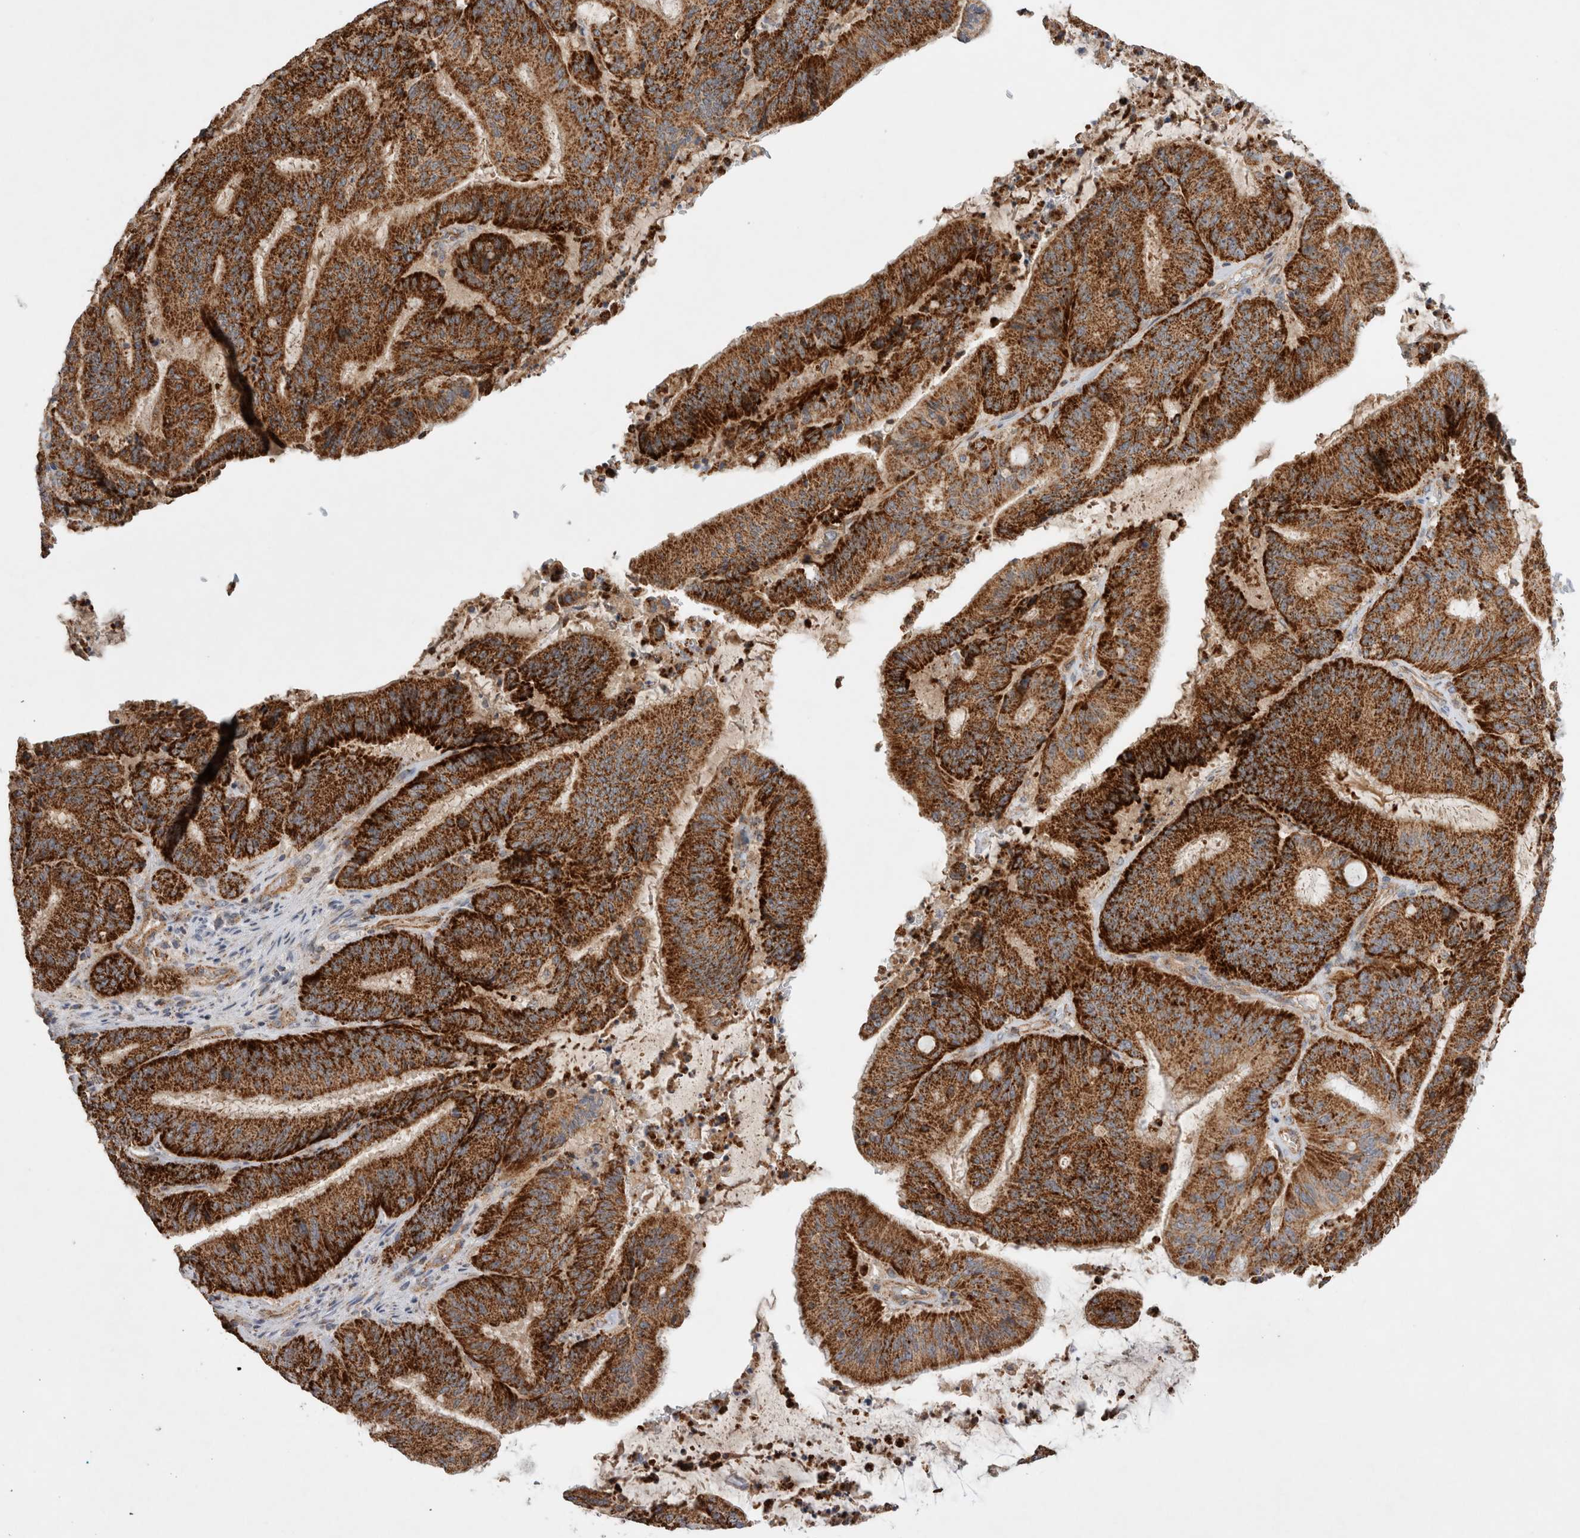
{"staining": {"intensity": "strong", "quantity": ">75%", "location": "cytoplasmic/membranous"}, "tissue": "liver cancer", "cell_type": "Tumor cells", "image_type": "cancer", "snomed": [{"axis": "morphology", "description": "Normal tissue, NOS"}, {"axis": "morphology", "description": "Cholangiocarcinoma"}, {"axis": "topography", "description": "Liver"}, {"axis": "topography", "description": "Peripheral nerve tissue"}], "caption": "An image of liver cancer stained for a protein demonstrates strong cytoplasmic/membranous brown staining in tumor cells. Nuclei are stained in blue.", "gene": "MRPS28", "patient": {"sex": "female", "age": 73}}